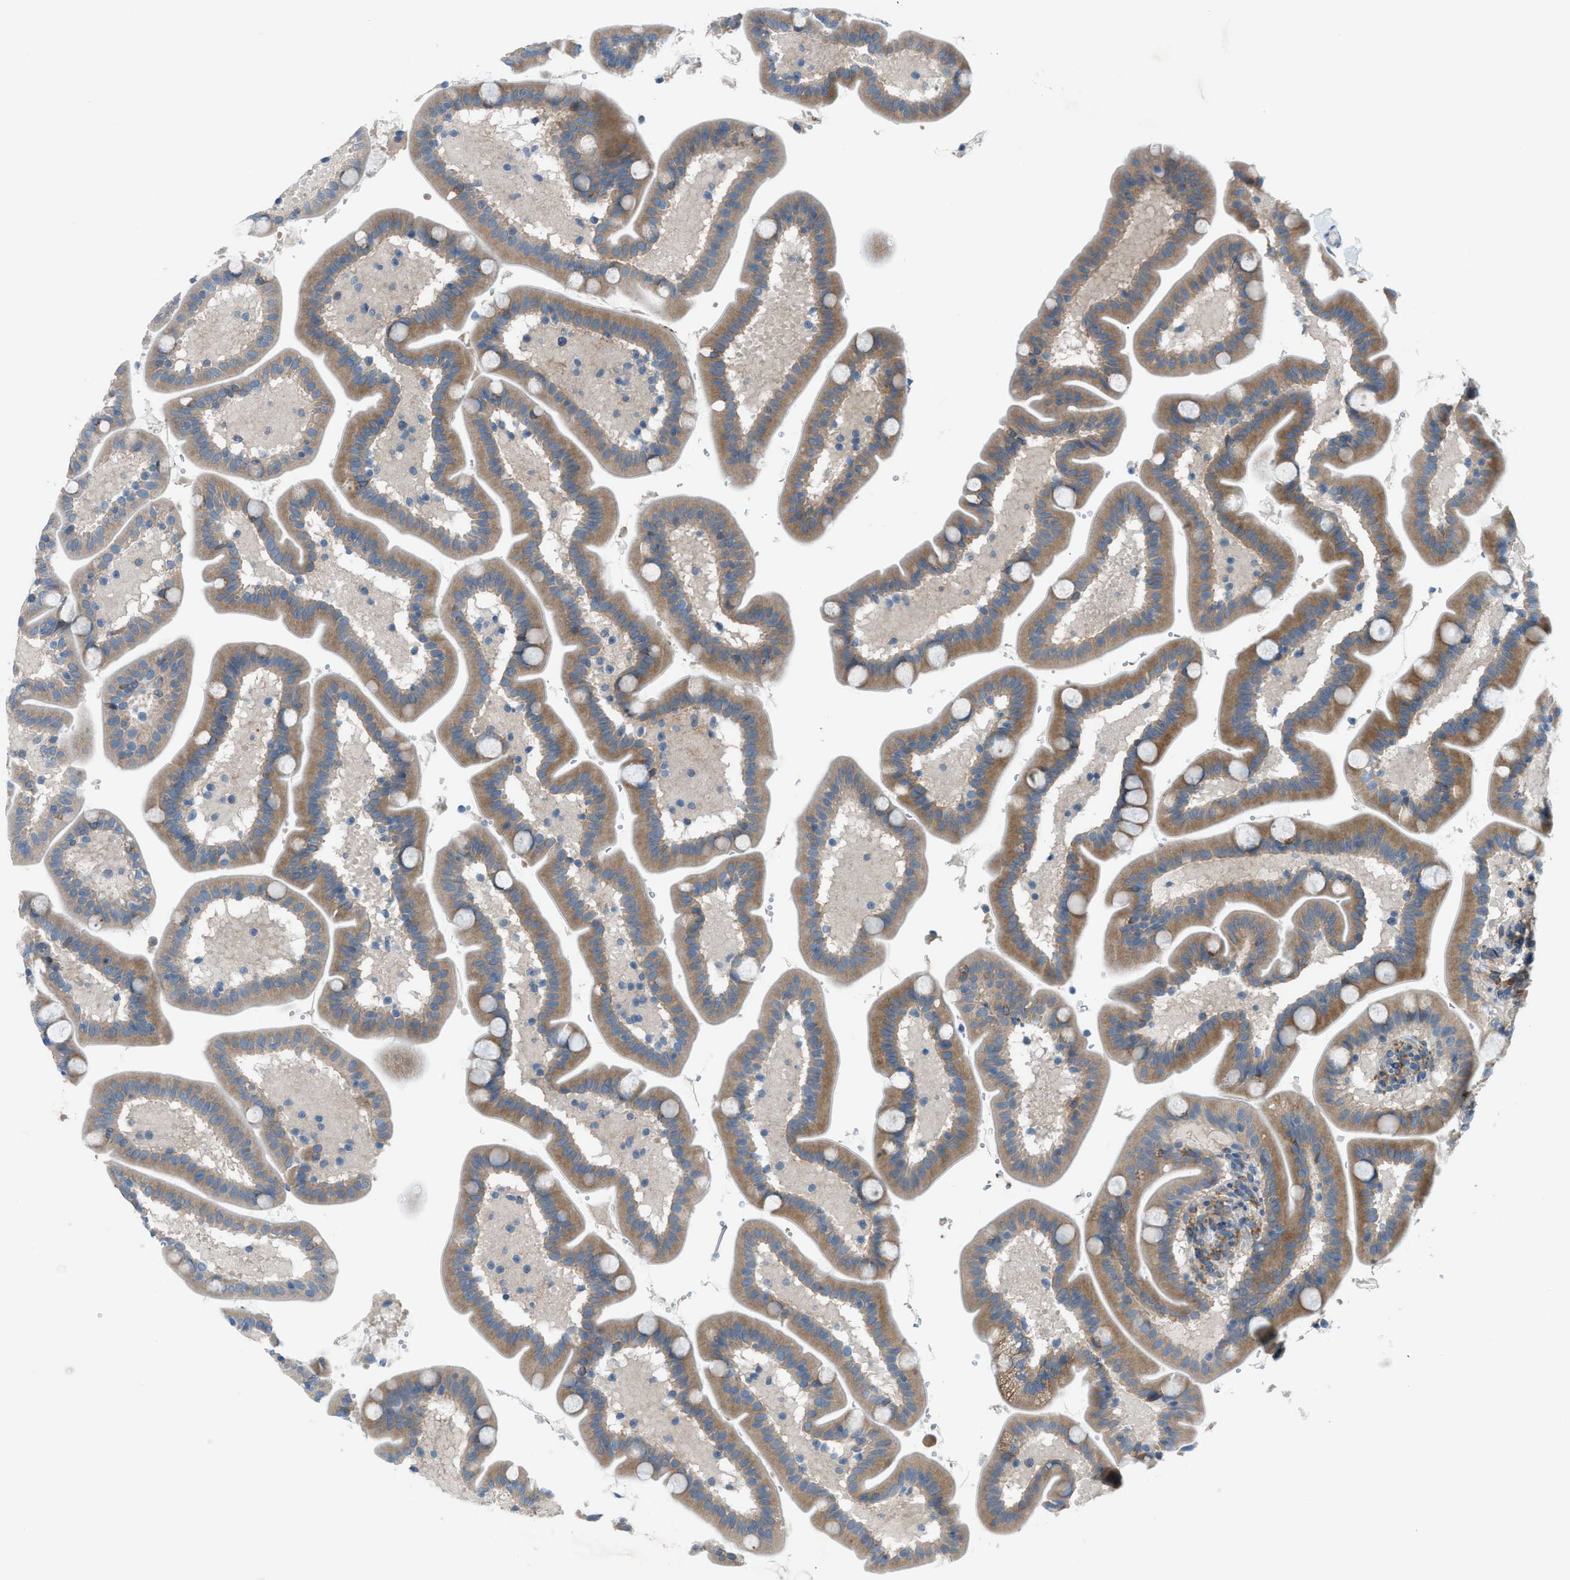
{"staining": {"intensity": "moderate", "quantity": ">75%", "location": "cytoplasmic/membranous"}, "tissue": "duodenum", "cell_type": "Glandular cells", "image_type": "normal", "snomed": [{"axis": "morphology", "description": "Normal tissue, NOS"}, {"axis": "topography", "description": "Duodenum"}], "caption": "IHC (DAB) staining of unremarkable human duodenum displays moderate cytoplasmic/membranous protein positivity in about >75% of glandular cells.", "gene": "HEG1", "patient": {"sex": "male", "age": 54}}